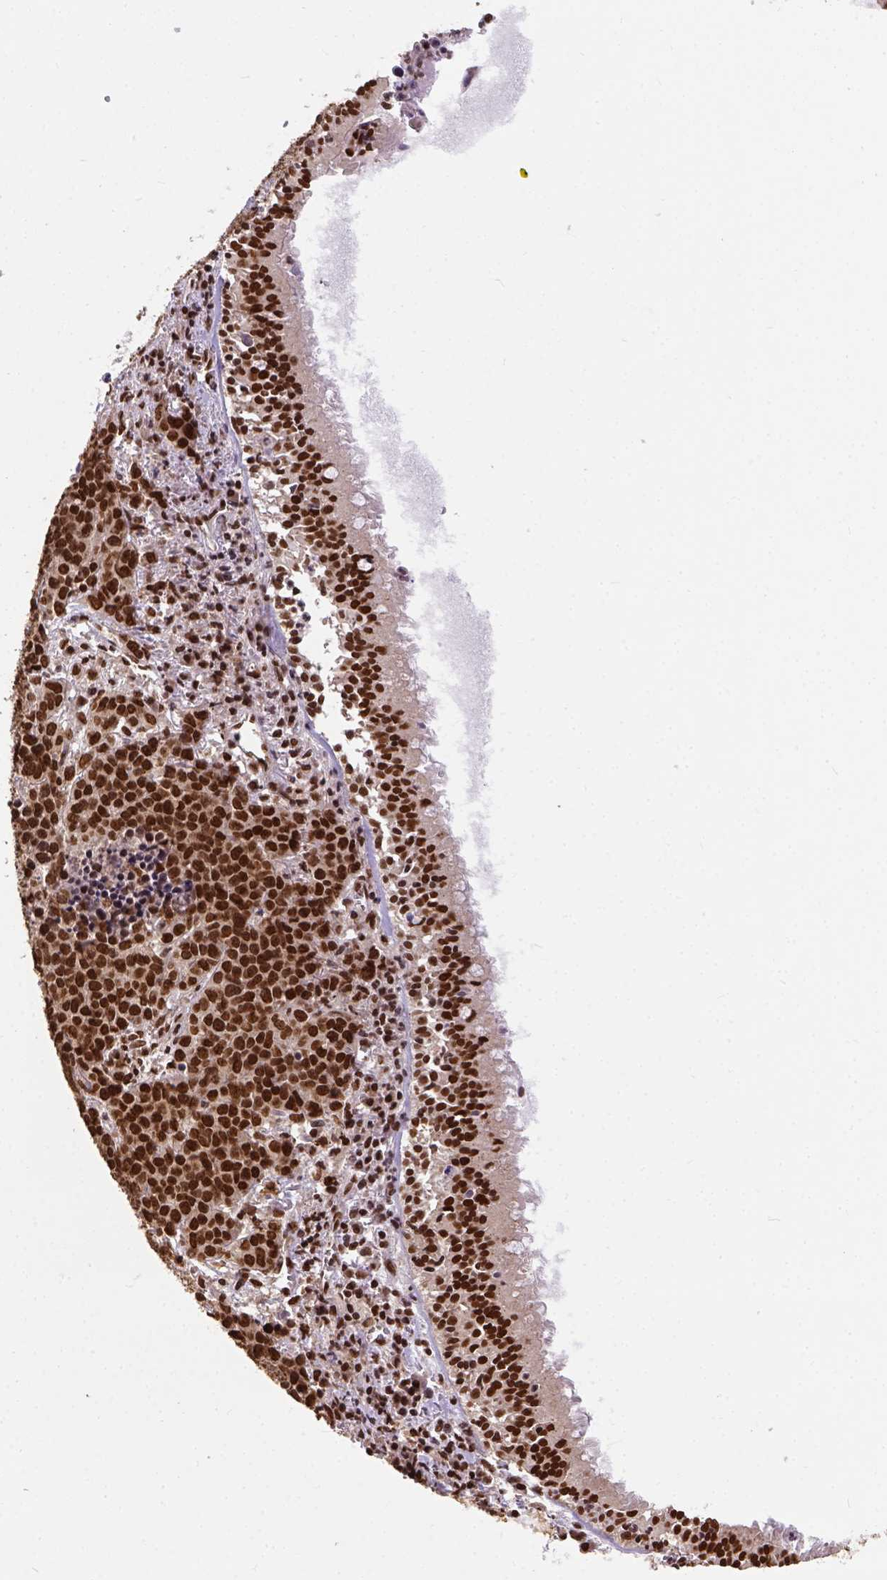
{"staining": {"intensity": "strong", "quantity": ">75%", "location": "nuclear"}, "tissue": "lung cancer", "cell_type": "Tumor cells", "image_type": "cancer", "snomed": [{"axis": "morphology", "description": "Squamous cell carcinoma, NOS"}, {"axis": "morphology", "description": "Squamous cell carcinoma, metastatic, NOS"}, {"axis": "topography", "description": "Lung"}, {"axis": "topography", "description": "Pleura, NOS"}], "caption": "High-magnification brightfield microscopy of lung cancer stained with DAB (brown) and counterstained with hematoxylin (blue). tumor cells exhibit strong nuclear expression is present in approximately>75% of cells.", "gene": "NACC1", "patient": {"sex": "male", "age": 72}}